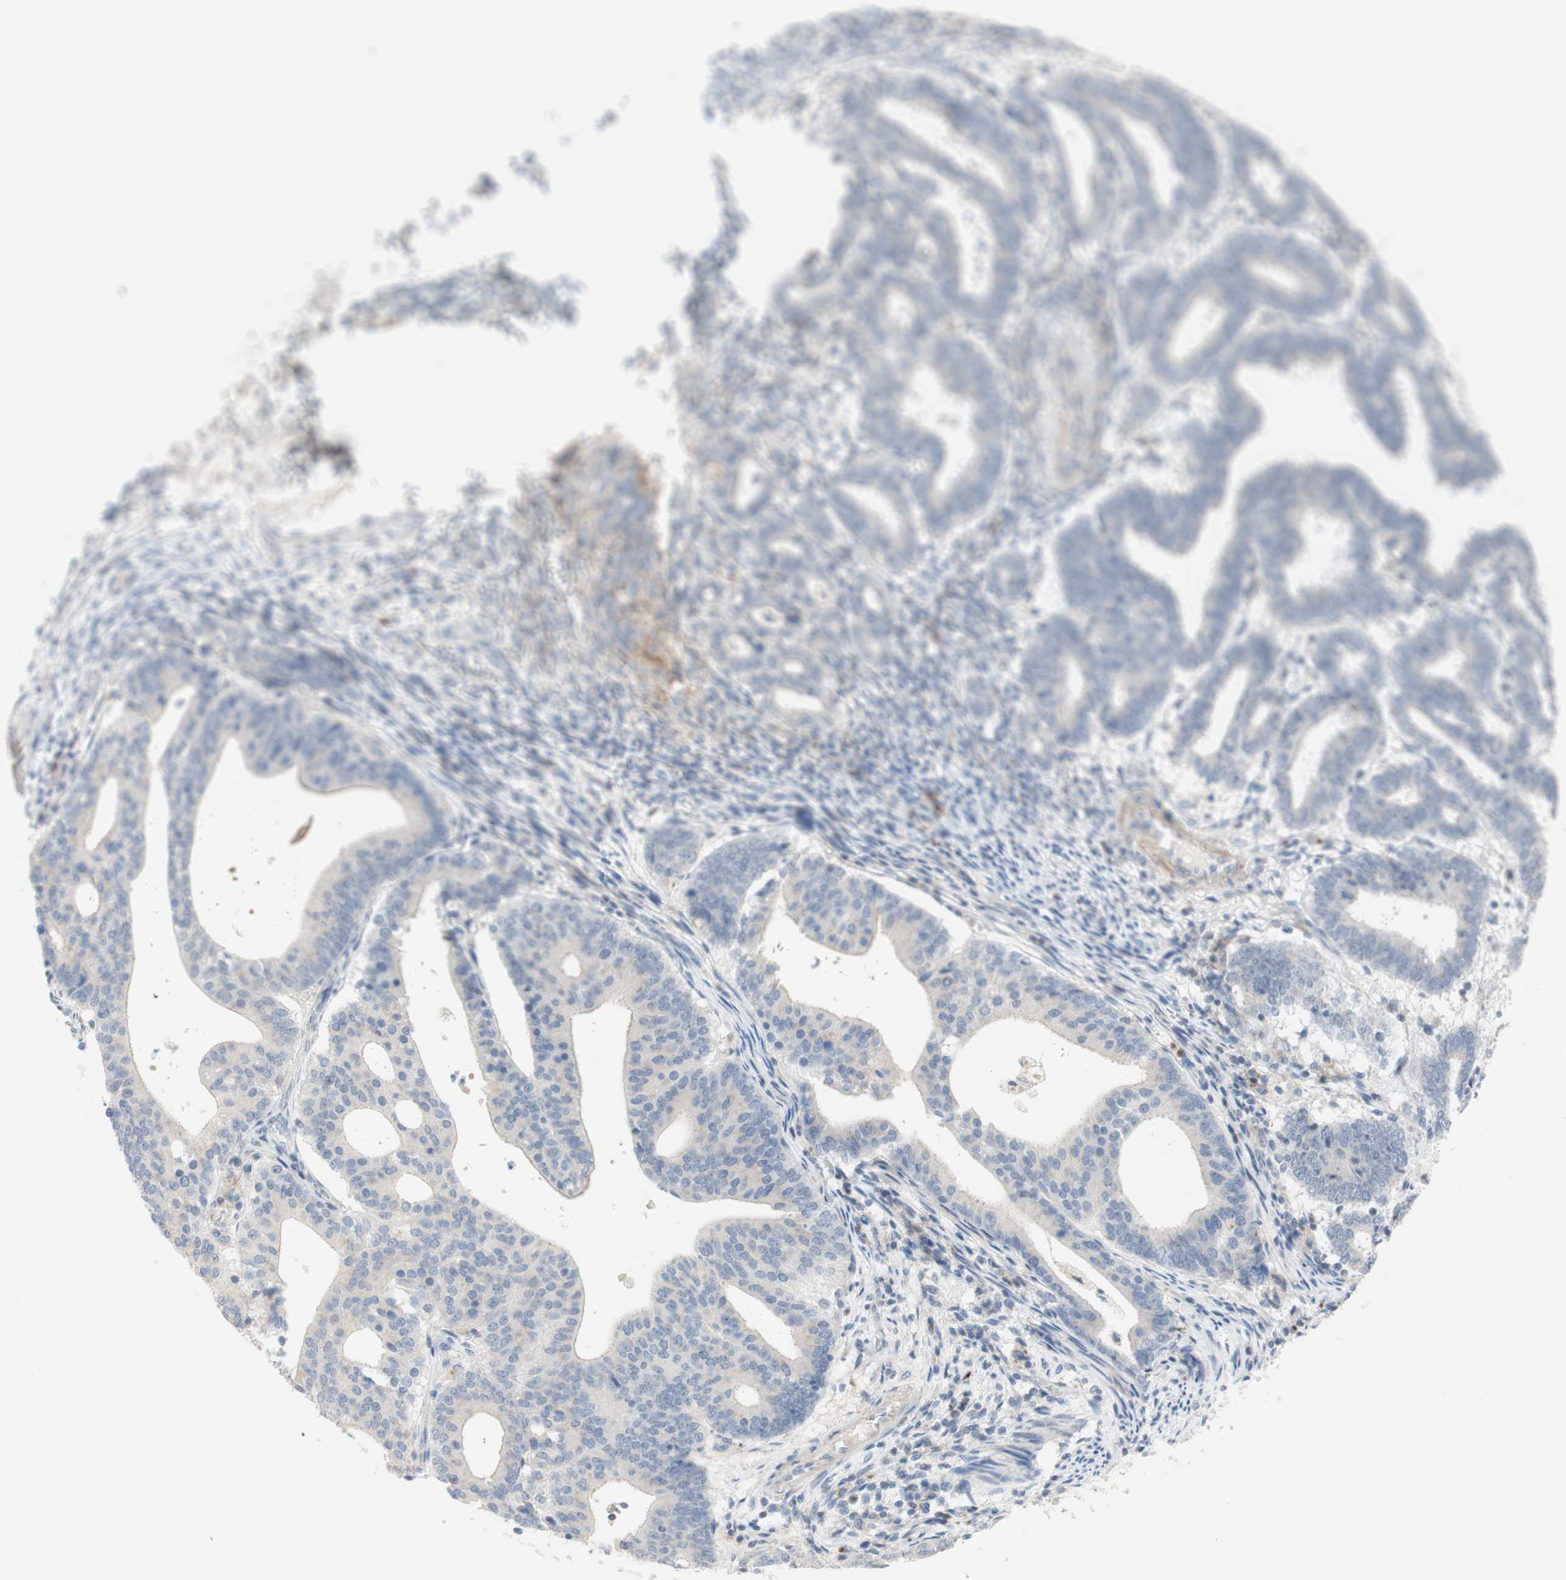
{"staining": {"intensity": "negative", "quantity": "none", "location": "none"}, "tissue": "endometrial cancer", "cell_type": "Tumor cells", "image_type": "cancer", "snomed": [{"axis": "morphology", "description": "Adenocarcinoma, NOS"}, {"axis": "topography", "description": "Uterus"}], "caption": "DAB (3,3'-diaminobenzidine) immunohistochemical staining of human endometrial cancer shows no significant staining in tumor cells. Nuclei are stained in blue.", "gene": "MANEA", "patient": {"sex": "female", "age": 83}}